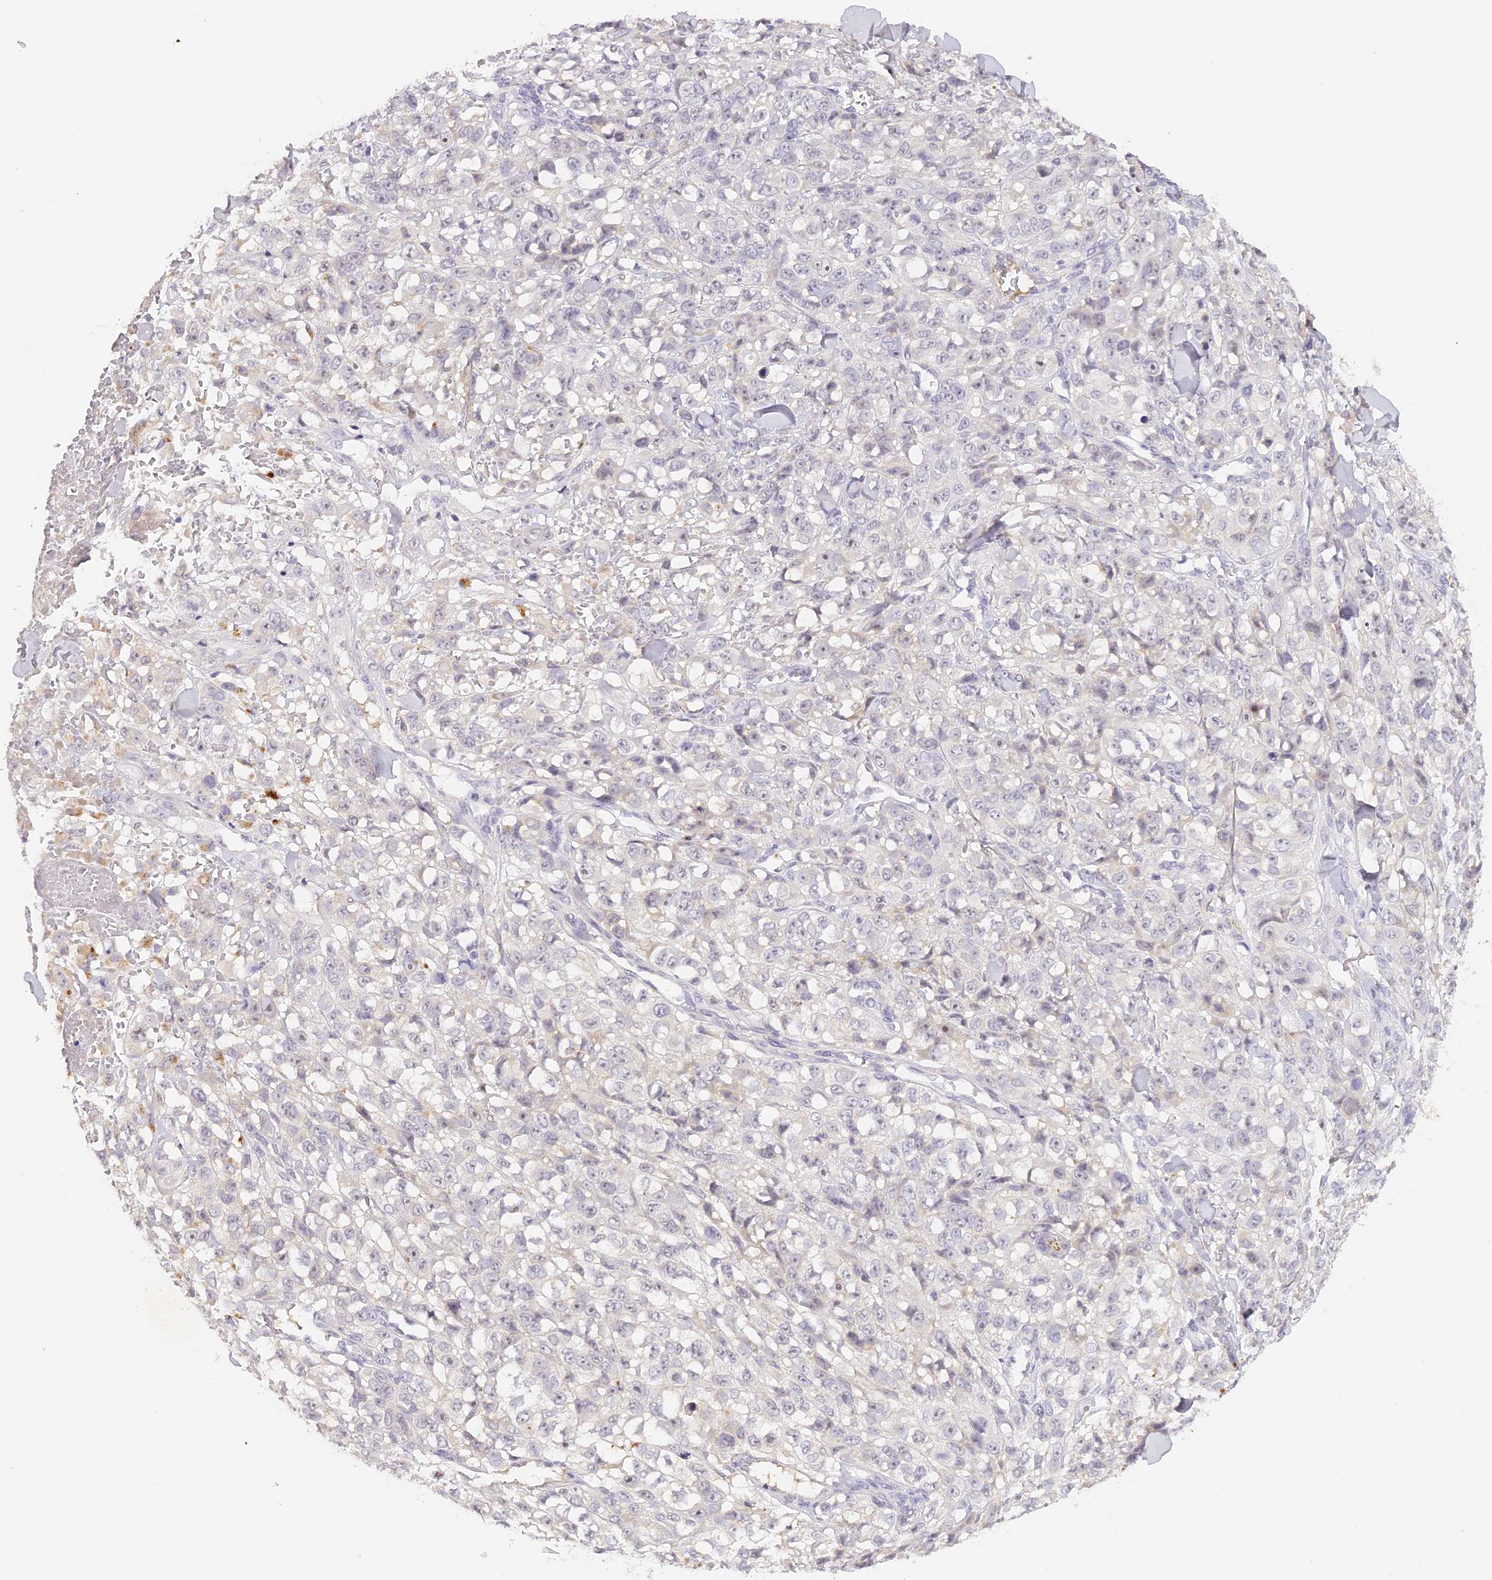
{"staining": {"intensity": "negative", "quantity": "none", "location": "none"}, "tissue": "melanoma", "cell_type": "Tumor cells", "image_type": "cancer", "snomed": [{"axis": "morphology", "description": "Malignant melanoma, Metastatic site"}, {"axis": "topography", "description": "Skin"}], "caption": "High magnification brightfield microscopy of melanoma stained with DAB (brown) and counterstained with hematoxylin (blue): tumor cells show no significant positivity.", "gene": "ELL3", "patient": {"sex": "female", "age": 72}}